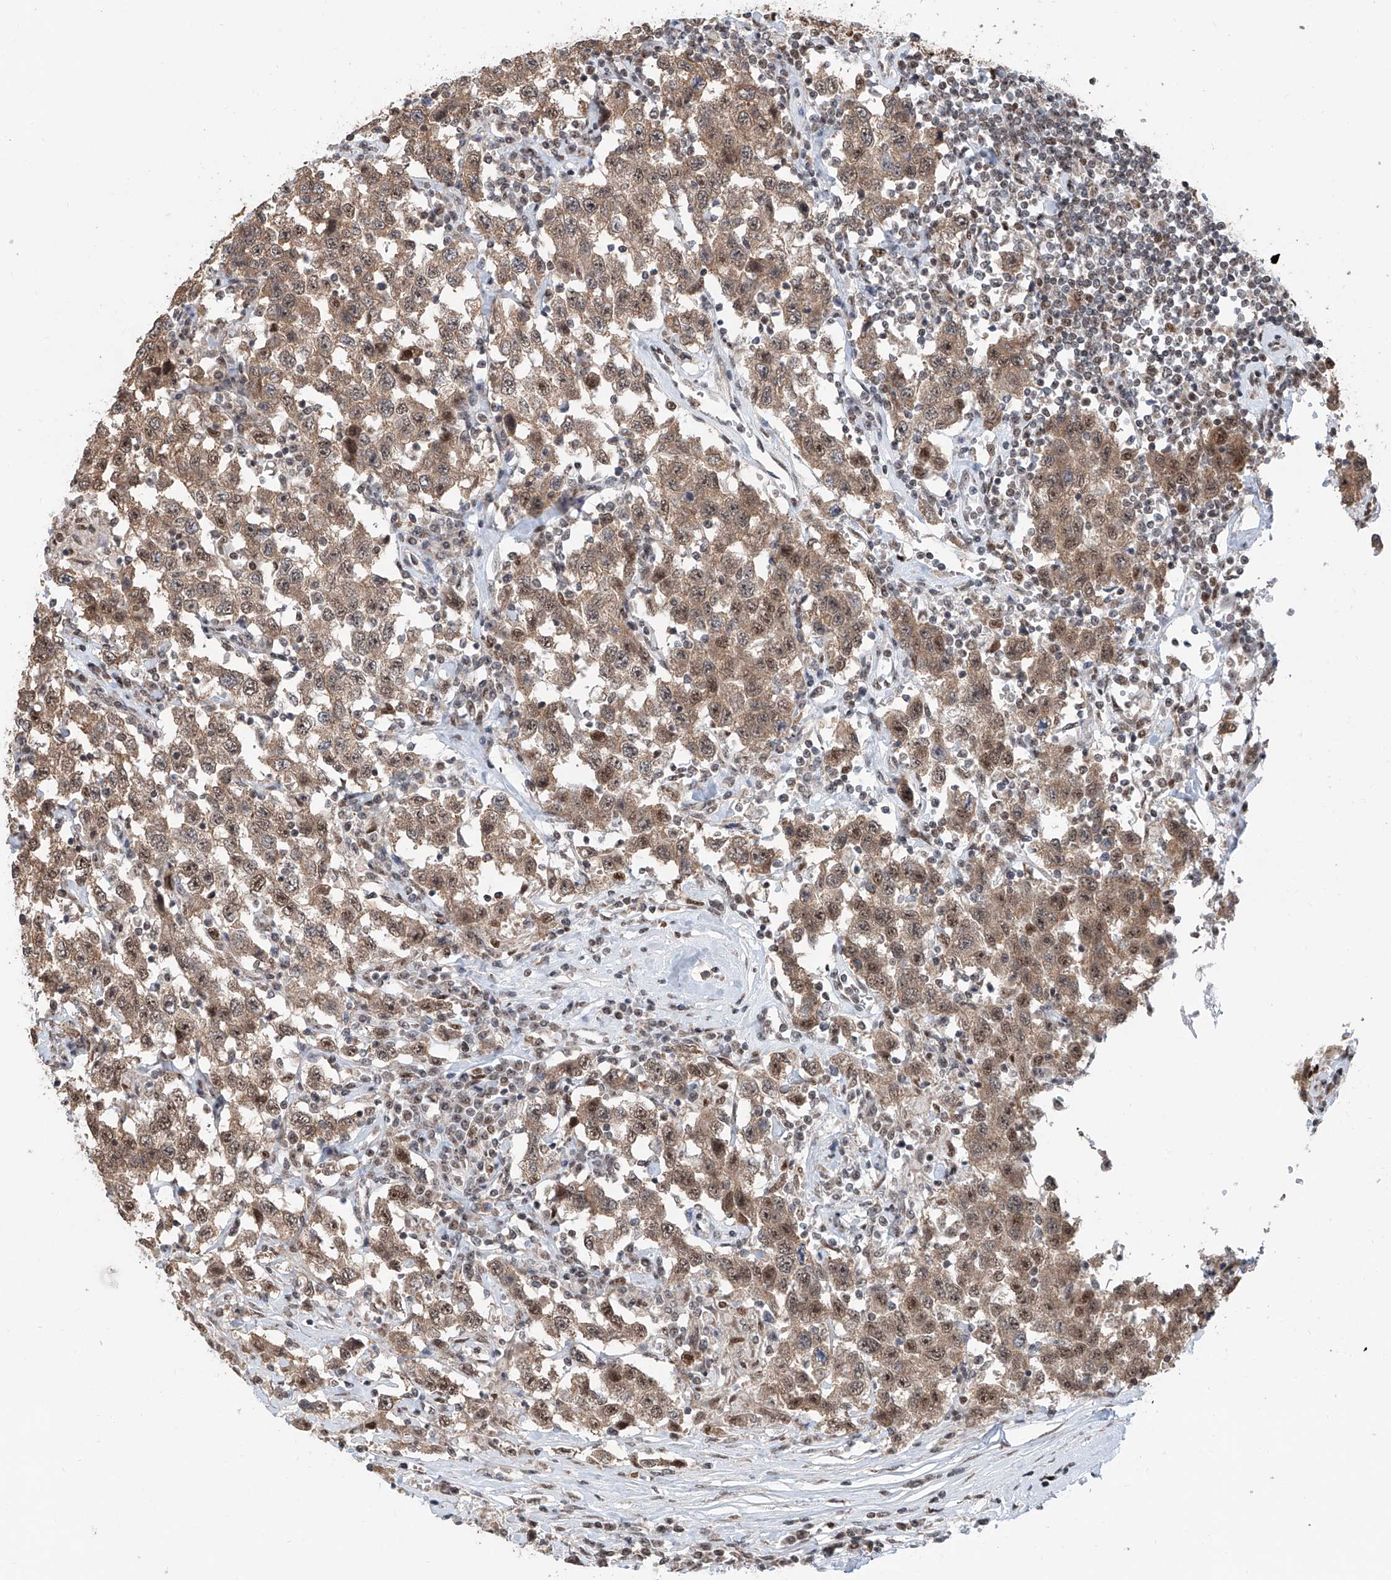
{"staining": {"intensity": "moderate", "quantity": ">75%", "location": "cytoplasmic/membranous,nuclear"}, "tissue": "testis cancer", "cell_type": "Tumor cells", "image_type": "cancer", "snomed": [{"axis": "morphology", "description": "Seminoma, NOS"}, {"axis": "topography", "description": "Testis"}], "caption": "A photomicrograph of testis seminoma stained for a protein reveals moderate cytoplasmic/membranous and nuclear brown staining in tumor cells.", "gene": "SDE2", "patient": {"sex": "male", "age": 41}}